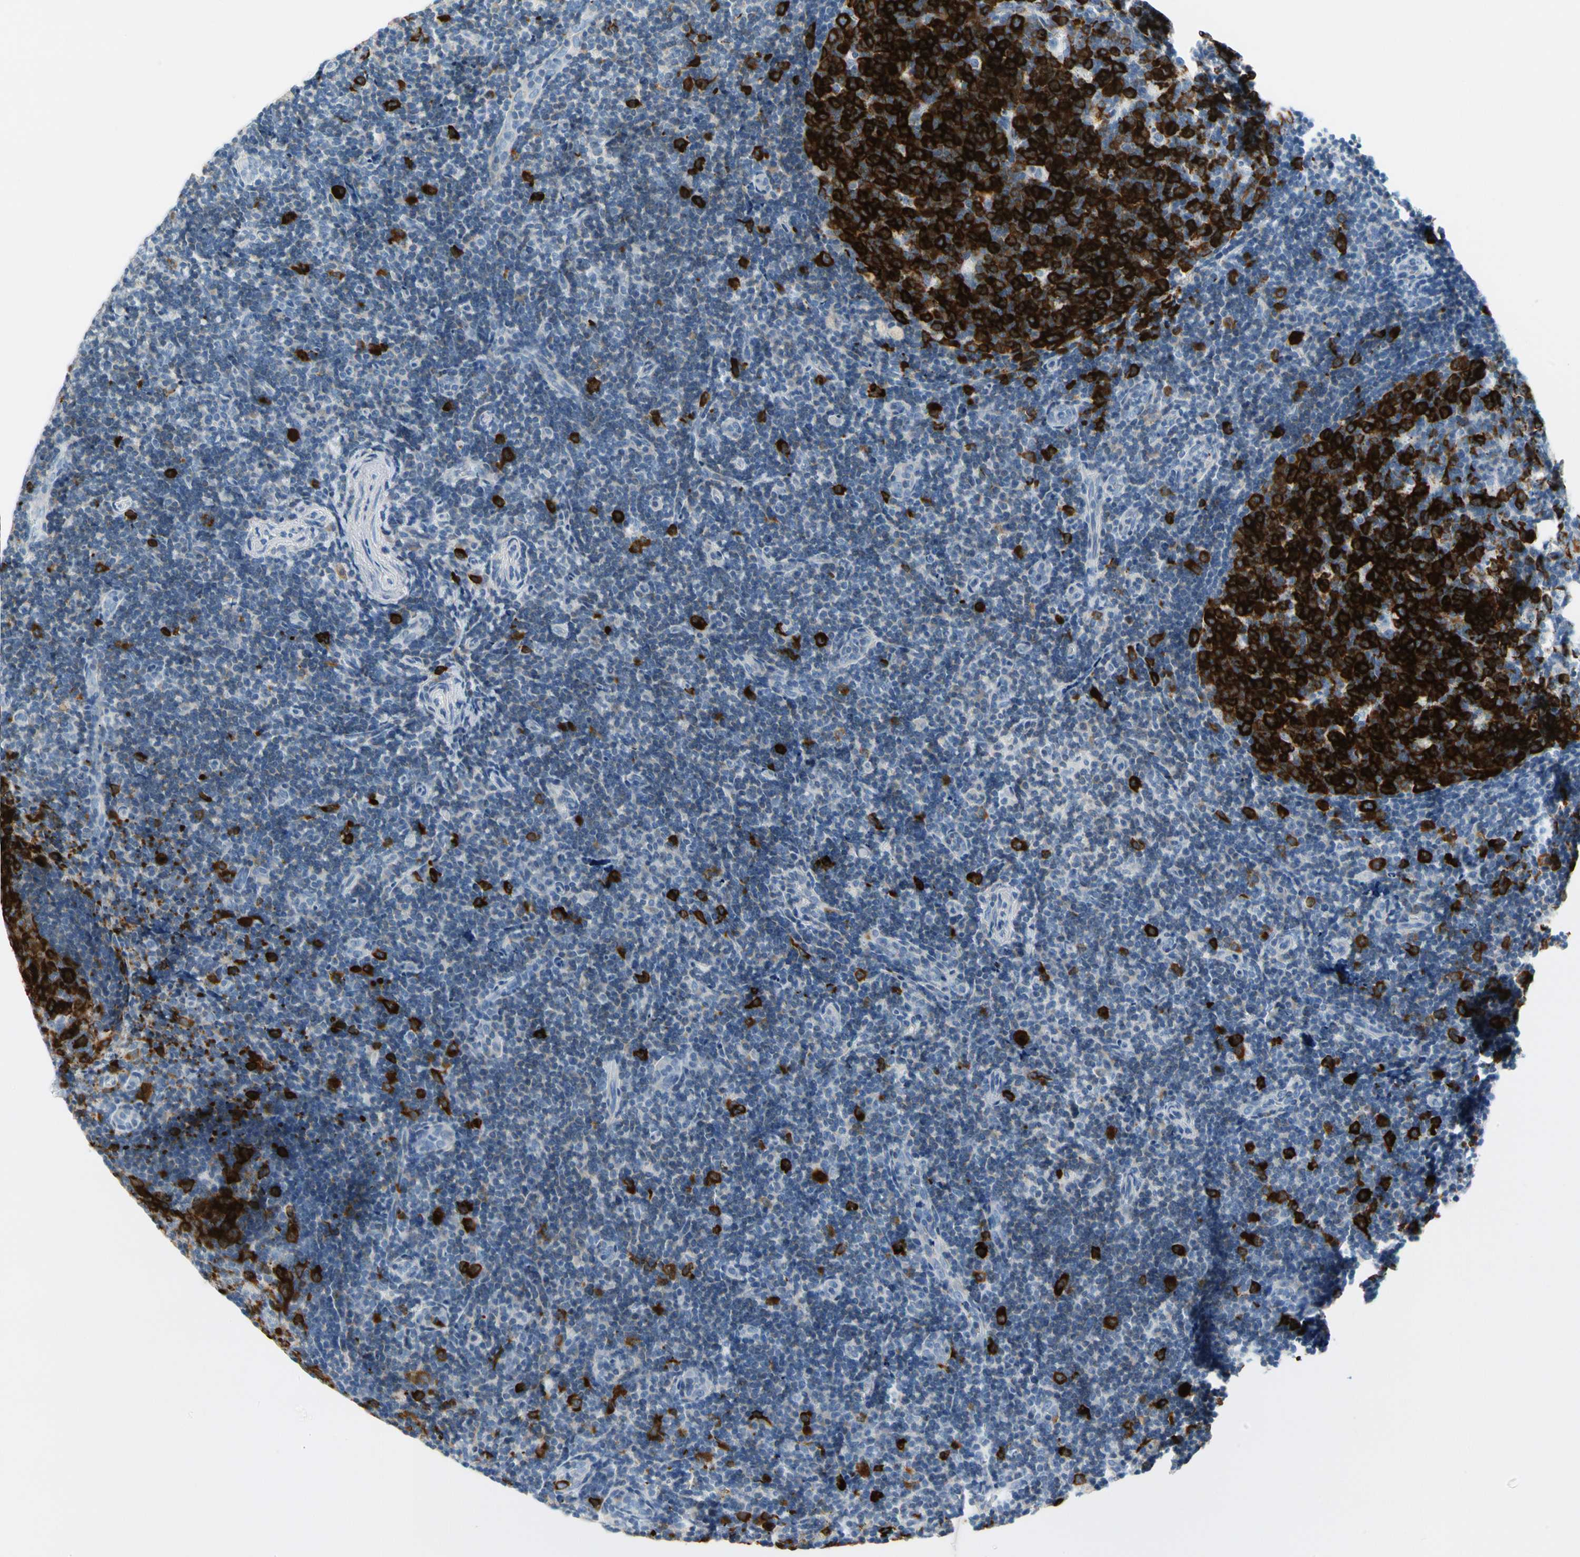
{"staining": {"intensity": "strong", "quantity": ">75%", "location": "cytoplasmic/membranous"}, "tissue": "tonsil", "cell_type": "Germinal center cells", "image_type": "normal", "snomed": [{"axis": "morphology", "description": "Normal tissue, NOS"}, {"axis": "topography", "description": "Tonsil"}], "caption": "Germinal center cells demonstrate high levels of strong cytoplasmic/membranous positivity in about >75% of cells in unremarkable human tonsil.", "gene": "TACC3", "patient": {"sex": "female", "age": 40}}